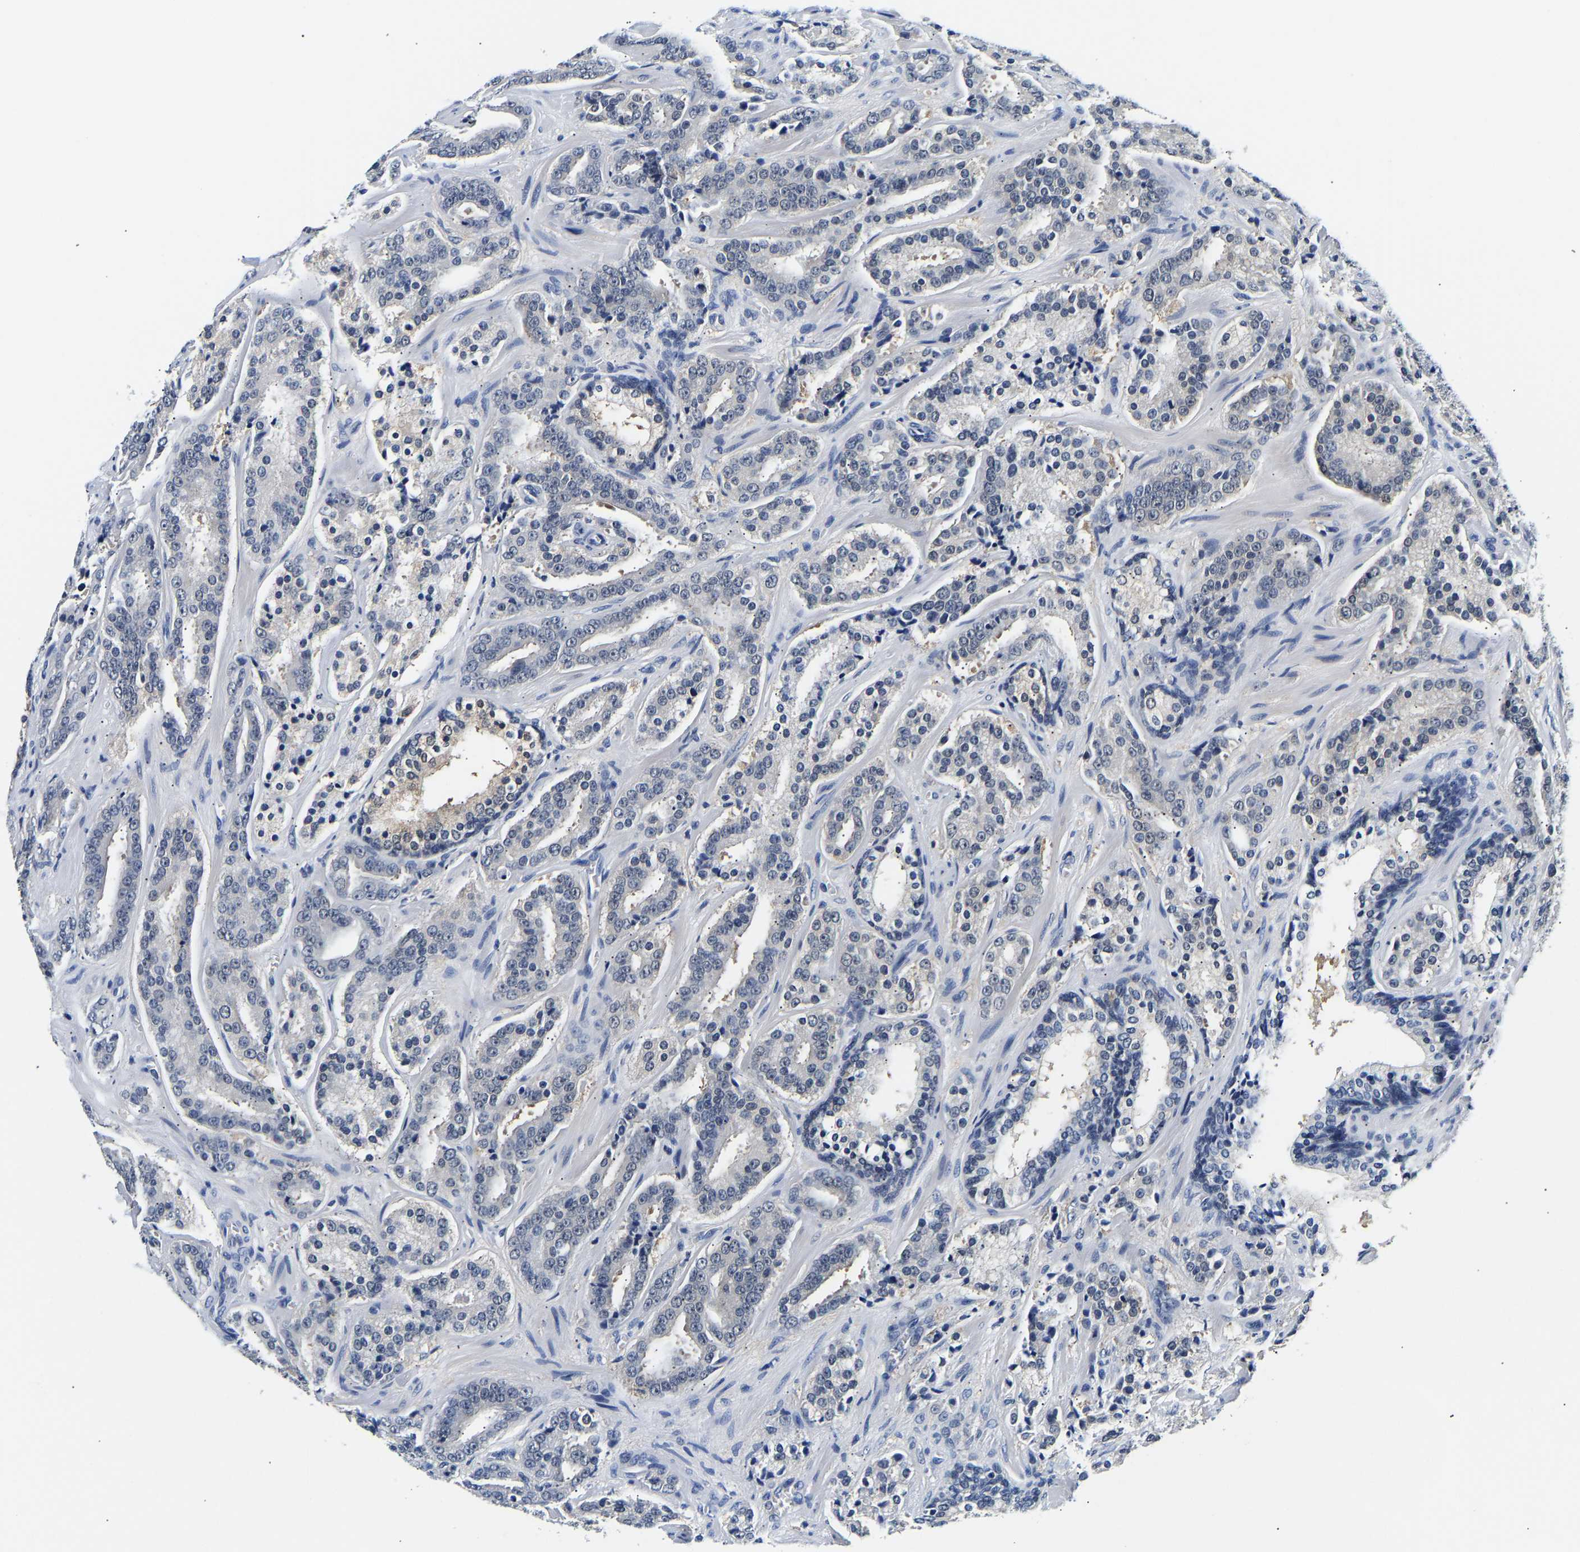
{"staining": {"intensity": "negative", "quantity": "none", "location": "none"}, "tissue": "prostate cancer", "cell_type": "Tumor cells", "image_type": "cancer", "snomed": [{"axis": "morphology", "description": "Adenocarcinoma, High grade"}, {"axis": "topography", "description": "Prostate"}], "caption": "Histopathology image shows no significant protein expression in tumor cells of prostate cancer (high-grade adenocarcinoma). The staining is performed using DAB (3,3'-diaminobenzidine) brown chromogen with nuclei counter-stained in using hematoxylin.", "gene": "UCHL3", "patient": {"sex": "male", "age": 60}}